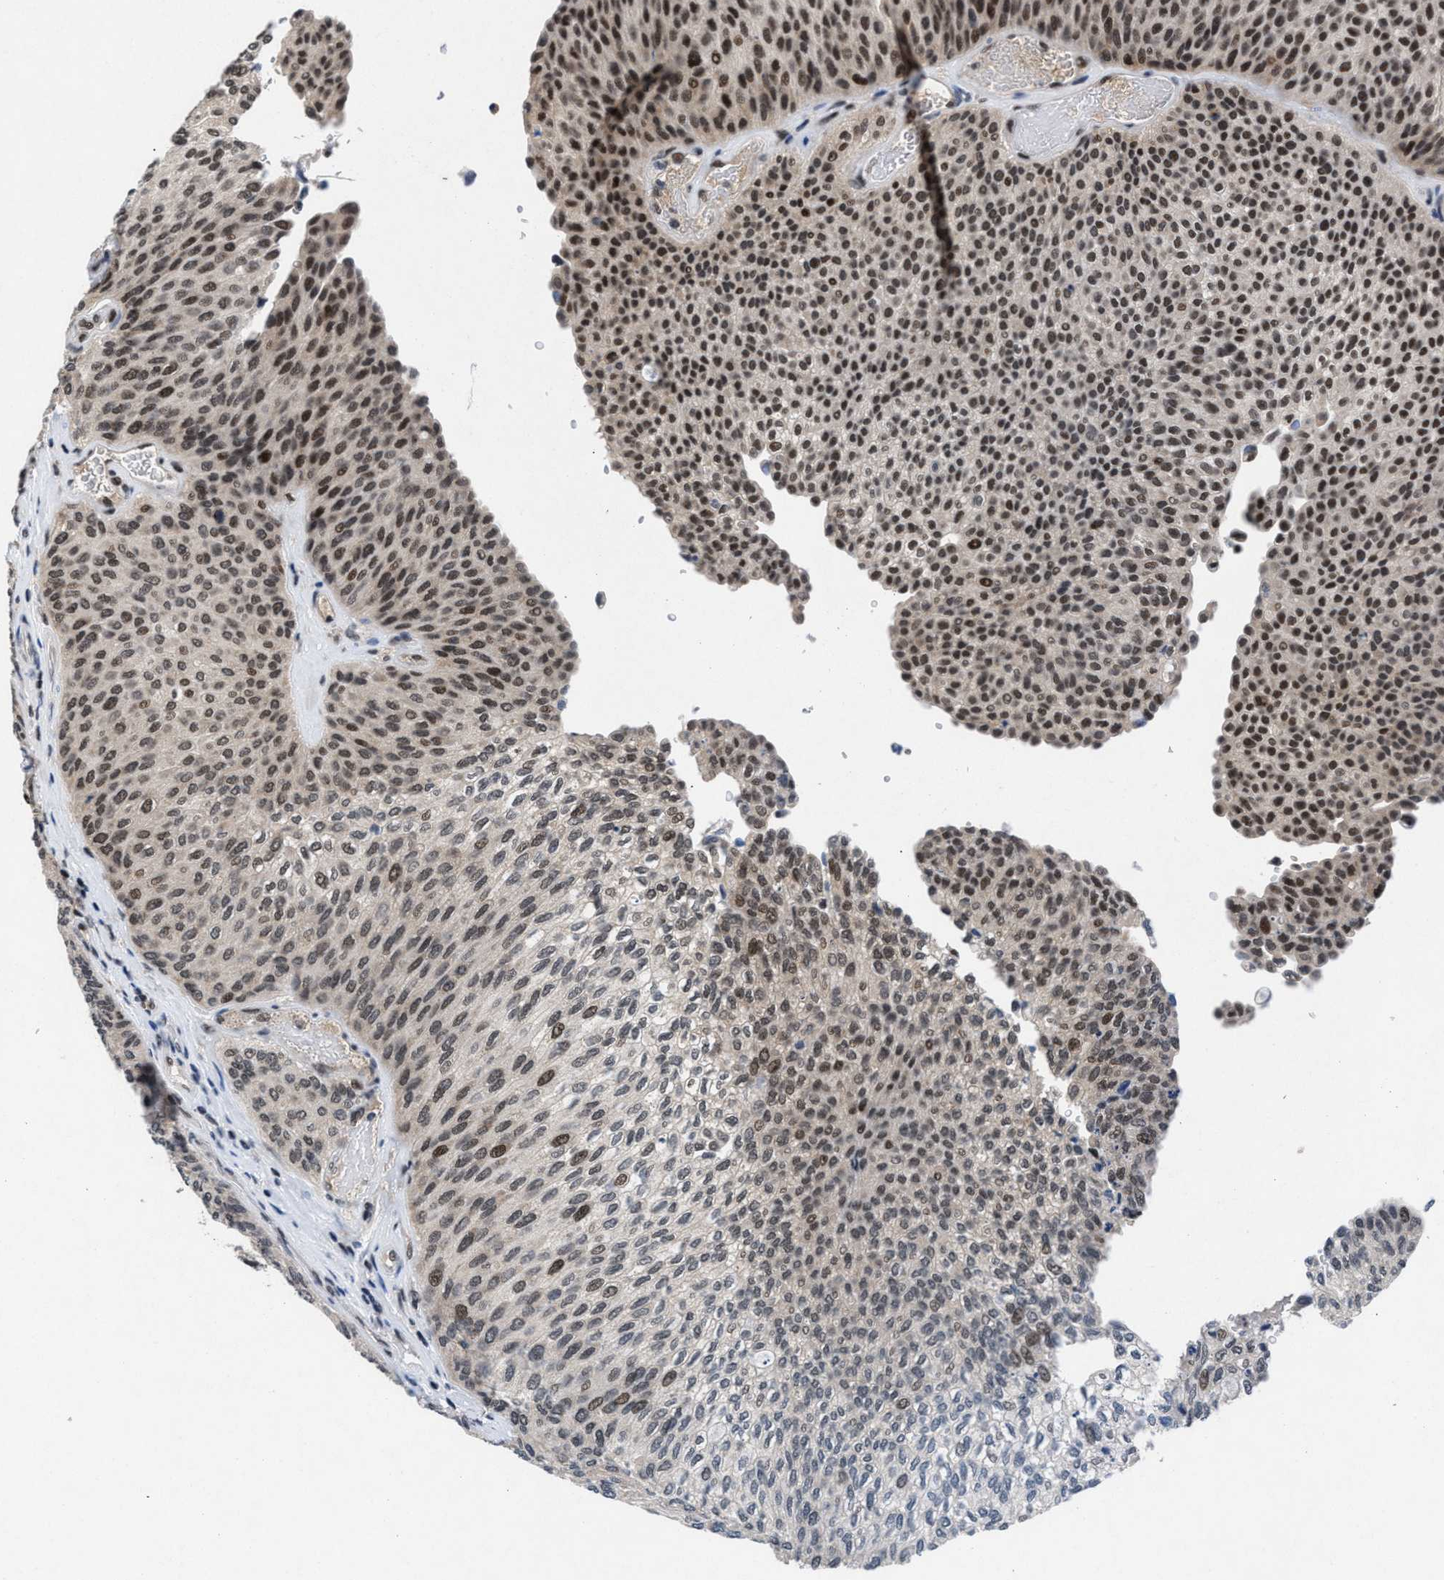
{"staining": {"intensity": "moderate", "quantity": "25%-75%", "location": "nuclear"}, "tissue": "urothelial cancer", "cell_type": "Tumor cells", "image_type": "cancer", "snomed": [{"axis": "morphology", "description": "Urothelial carcinoma, Low grade"}, {"axis": "topography", "description": "Urinary bladder"}], "caption": "DAB (3,3'-diaminobenzidine) immunohistochemical staining of human urothelial cancer demonstrates moderate nuclear protein expression in approximately 25%-75% of tumor cells.", "gene": "WDR81", "patient": {"sex": "female", "age": 79}}